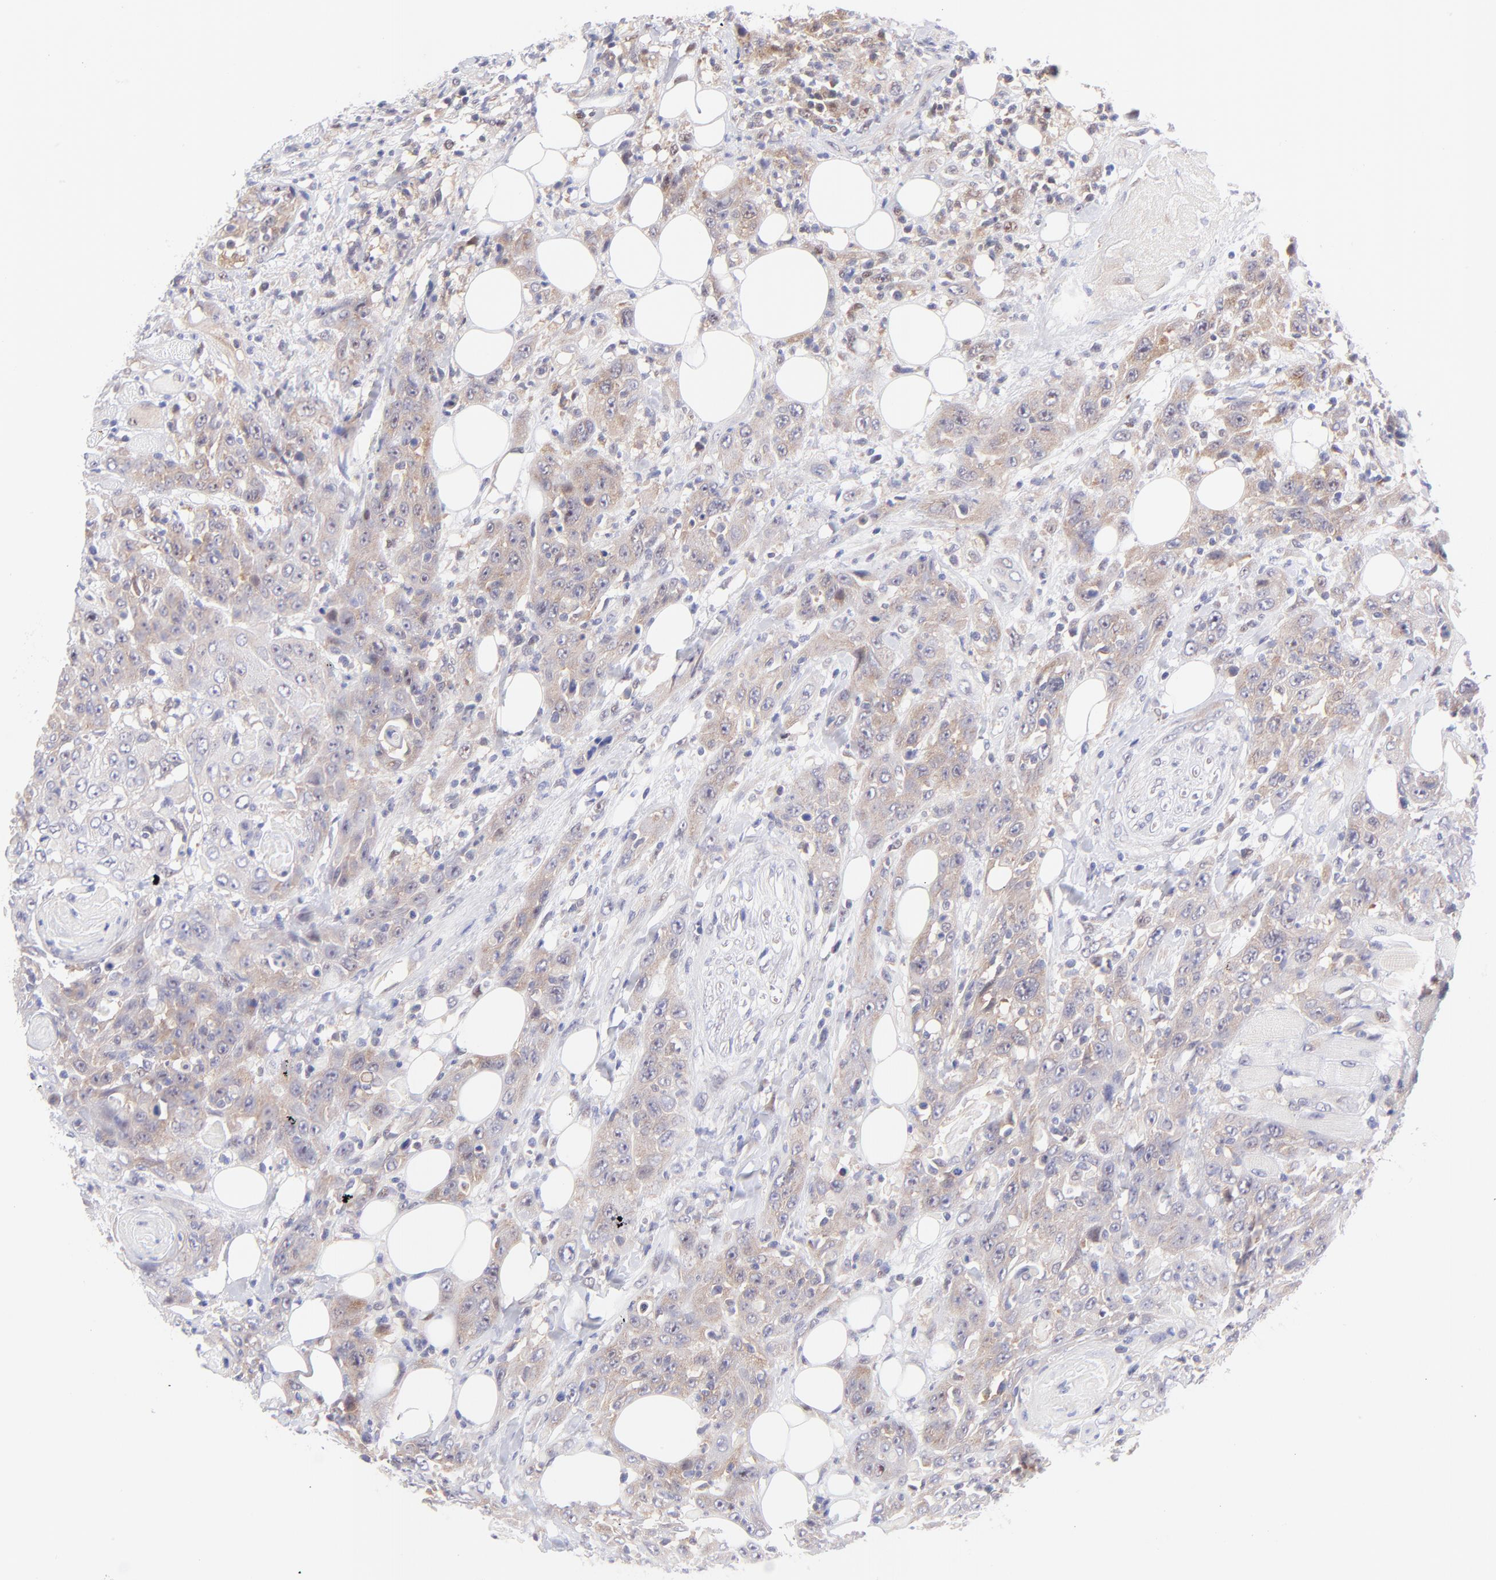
{"staining": {"intensity": "weak", "quantity": ">75%", "location": "cytoplasmic/membranous"}, "tissue": "head and neck cancer", "cell_type": "Tumor cells", "image_type": "cancer", "snomed": [{"axis": "morphology", "description": "Squamous cell carcinoma, NOS"}, {"axis": "topography", "description": "Head-Neck"}], "caption": "Head and neck cancer (squamous cell carcinoma) stained with a protein marker reveals weak staining in tumor cells.", "gene": "PBDC1", "patient": {"sex": "female", "age": 84}}